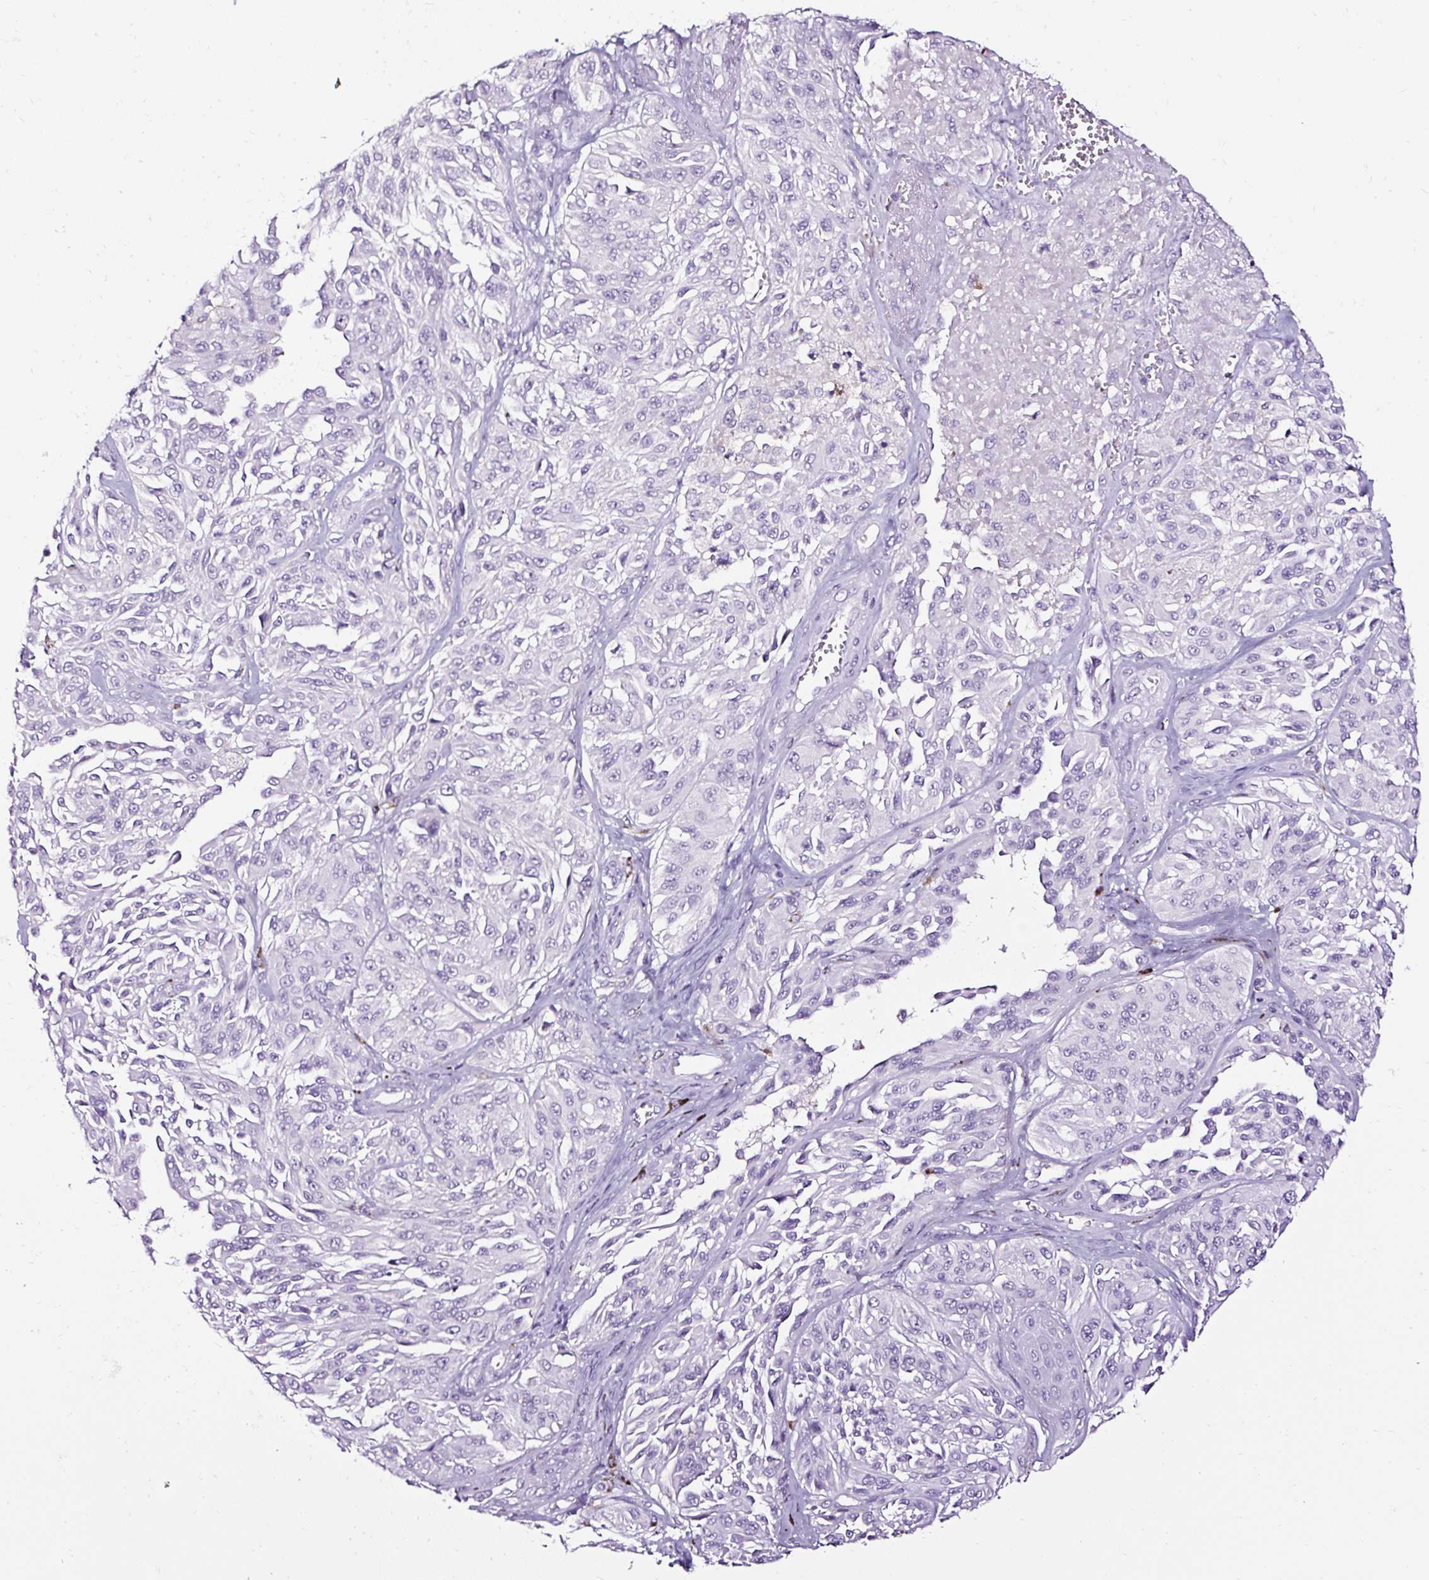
{"staining": {"intensity": "negative", "quantity": "none", "location": "none"}, "tissue": "melanoma", "cell_type": "Tumor cells", "image_type": "cancer", "snomed": [{"axis": "morphology", "description": "Malignant melanoma, NOS"}, {"axis": "topography", "description": "Skin"}], "caption": "IHC of melanoma exhibits no expression in tumor cells.", "gene": "SLC7A8", "patient": {"sex": "male", "age": 94}}